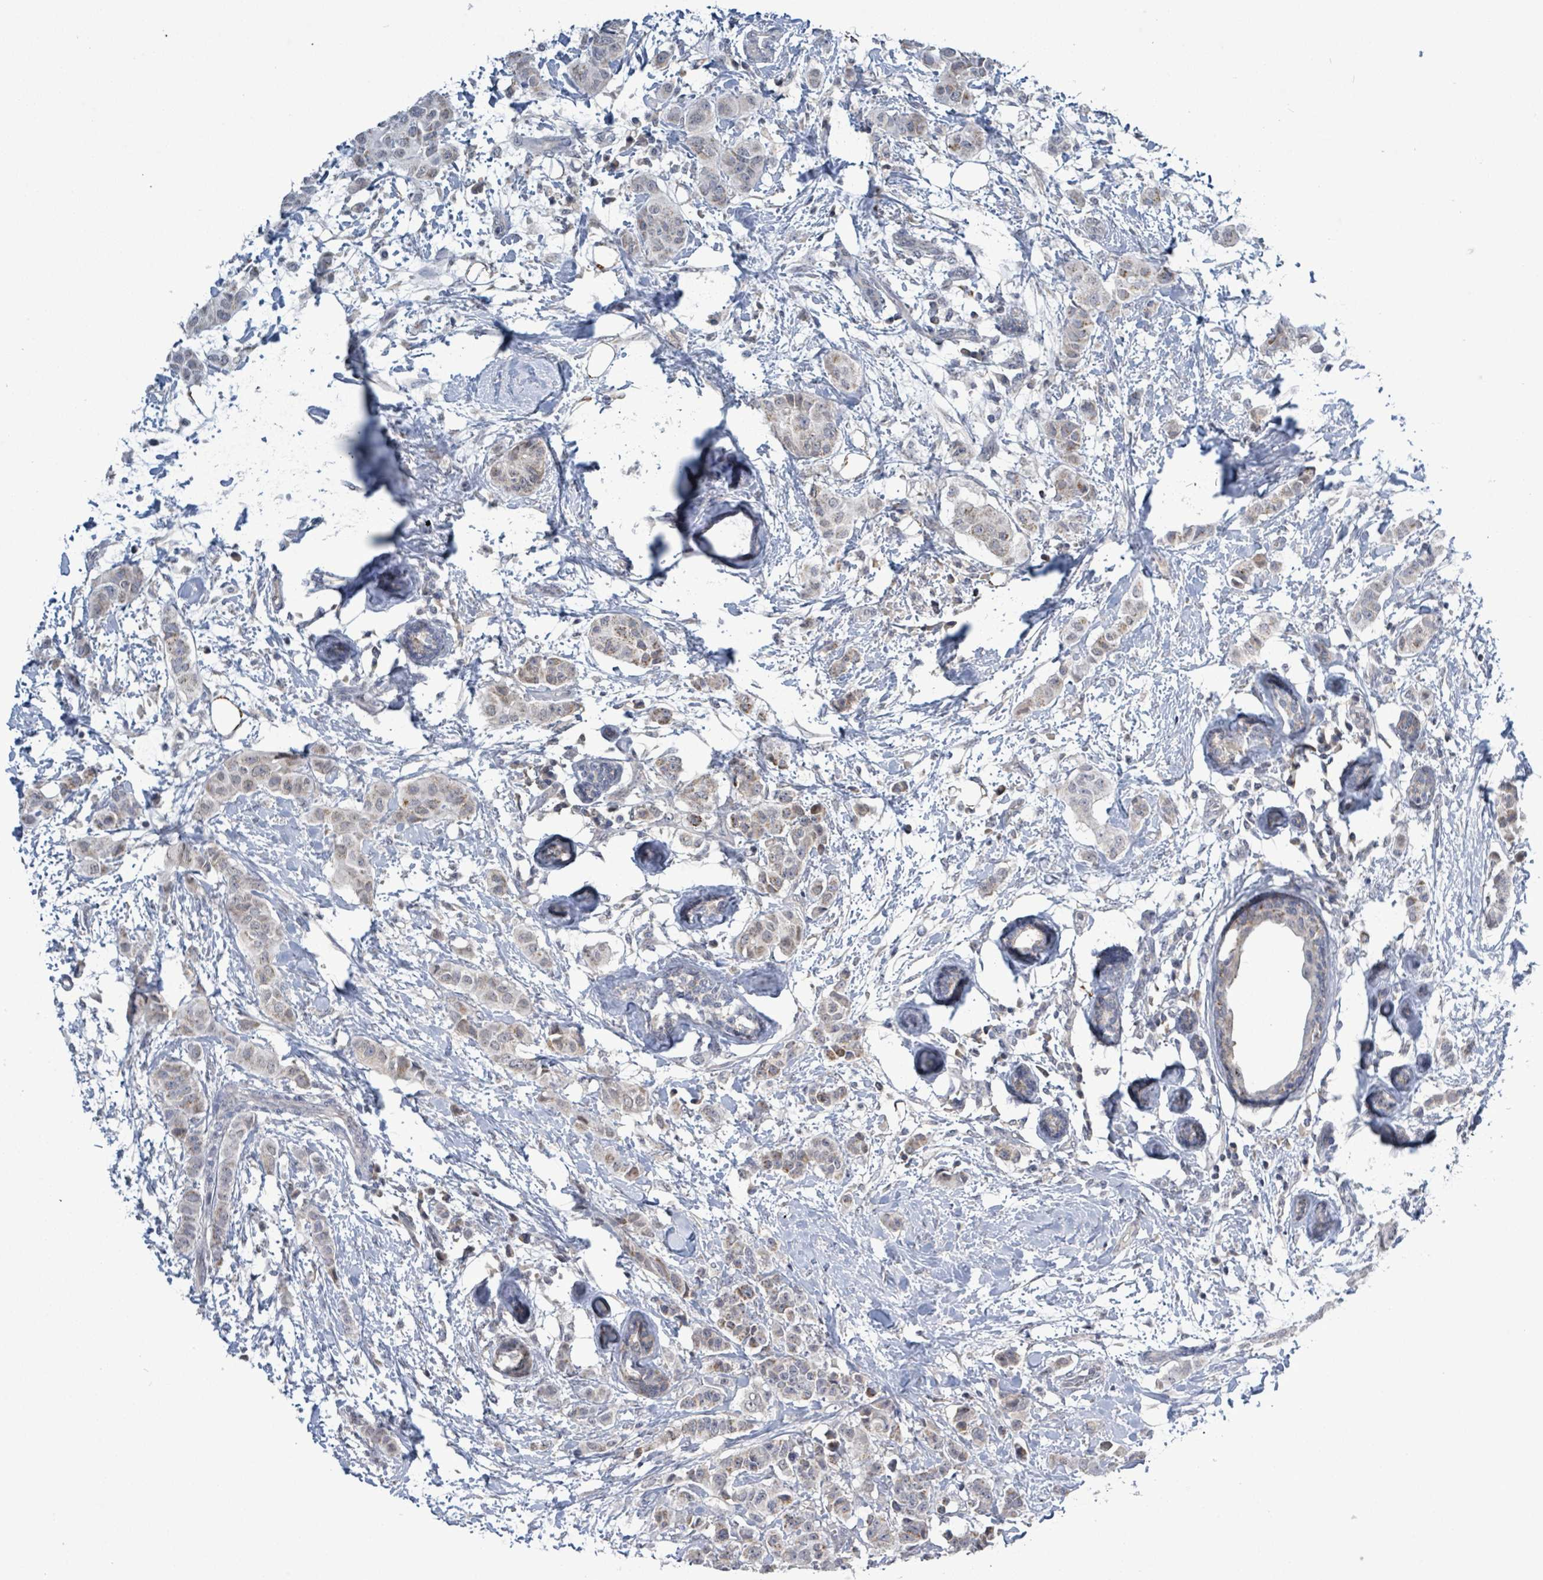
{"staining": {"intensity": "weak", "quantity": "25%-75%", "location": "cytoplasmic/membranous"}, "tissue": "breast cancer", "cell_type": "Tumor cells", "image_type": "cancer", "snomed": [{"axis": "morphology", "description": "Duct carcinoma"}, {"axis": "topography", "description": "Breast"}], "caption": "Weak cytoplasmic/membranous positivity is appreciated in about 25%-75% of tumor cells in intraductal carcinoma (breast).", "gene": "COQ10B", "patient": {"sex": "female", "age": 40}}